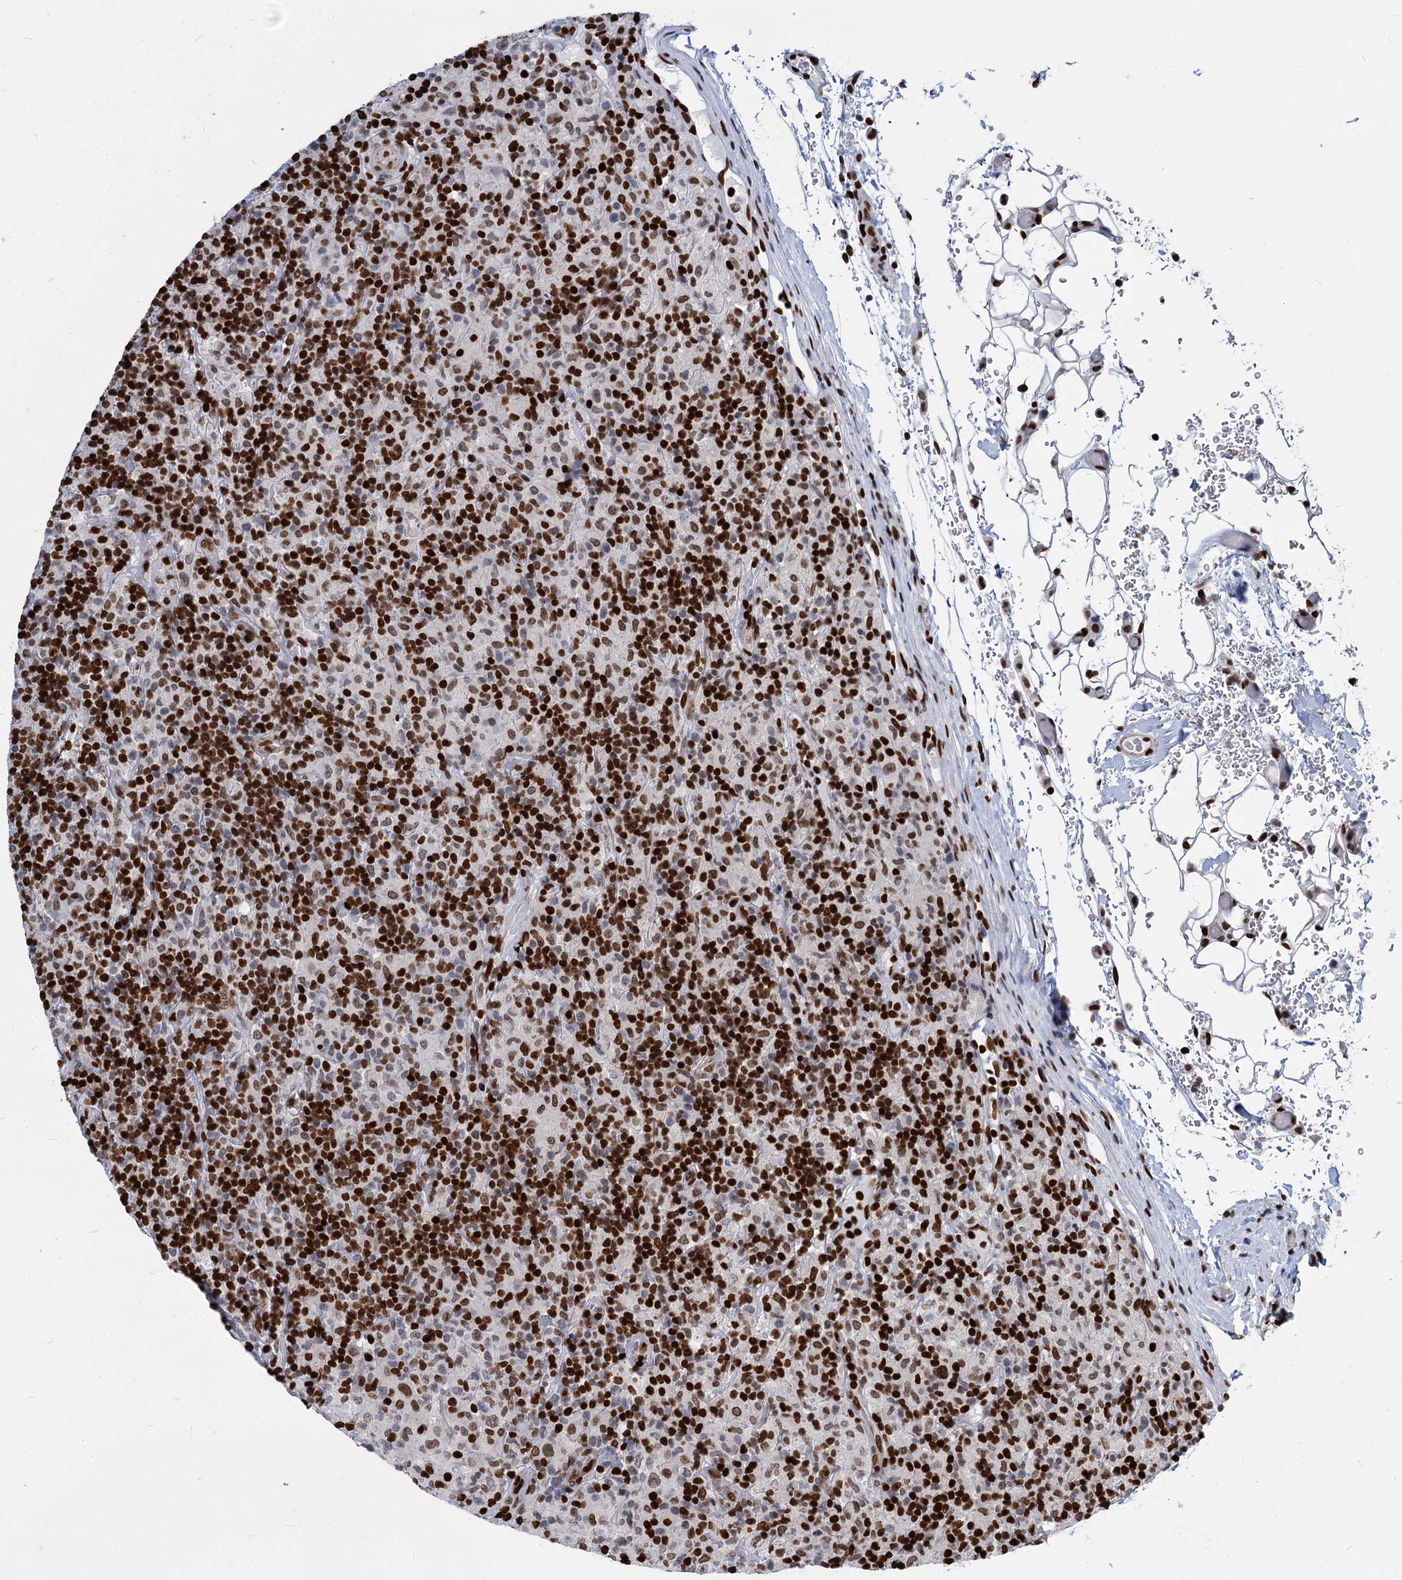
{"staining": {"intensity": "weak", "quantity": "25%-75%", "location": "nuclear"}, "tissue": "lymphoma", "cell_type": "Tumor cells", "image_type": "cancer", "snomed": [{"axis": "morphology", "description": "Hodgkin's disease, NOS"}, {"axis": "topography", "description": "Lymph node"}], "caption": "DAB (3,3'-diaminobenzidine) immunohistochemical staining of lymphoma reveals weak nuclear protein positivity in approximately 25%-75% of tumor cells. Immunohistochemistry (ihc) stains the protein of interest in brown and the nuclei are stained blue.", "gene": "MECP2", "patient": {"sex": "male", "age": 70}}